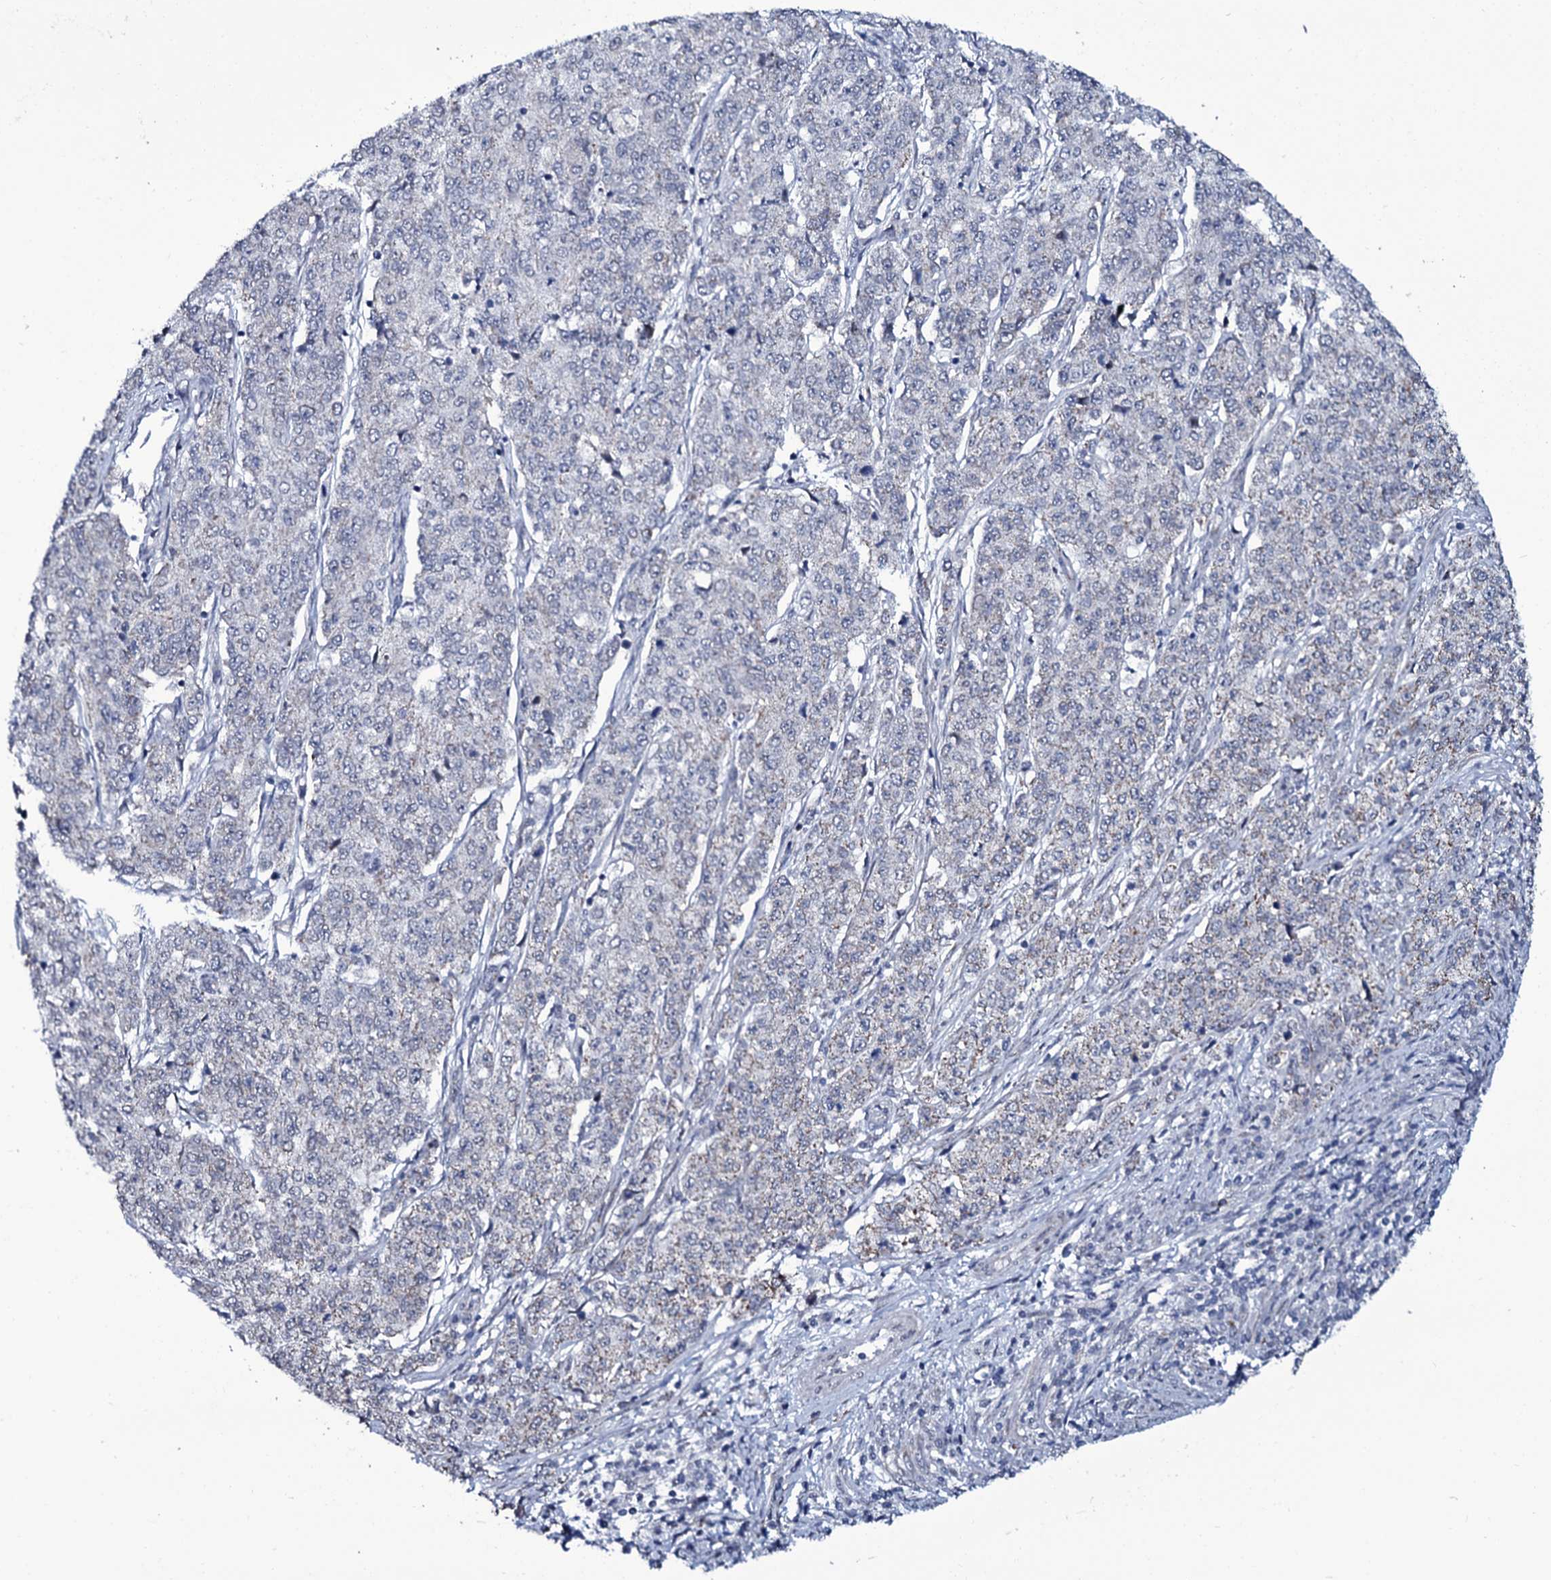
{"staining": {"intensity": "negative", "quantity": "none", "location": "none"}, "tissue": "endometrial cancer", "cell_type": "Tumor cells", "image_type": "cancer", "snomed": [{"axis": "morphology", "description": "Adenocarcinoma, NOS"}, {"axis": "topography", "description": "Endometrium"}], "caption": "Immunohistochemistry of endometrial cancer (adenocarcinoma) shows no positivity in tumor cells.", "gene": "WIPF3", "patient": {"sex": "female", "age": 50}}